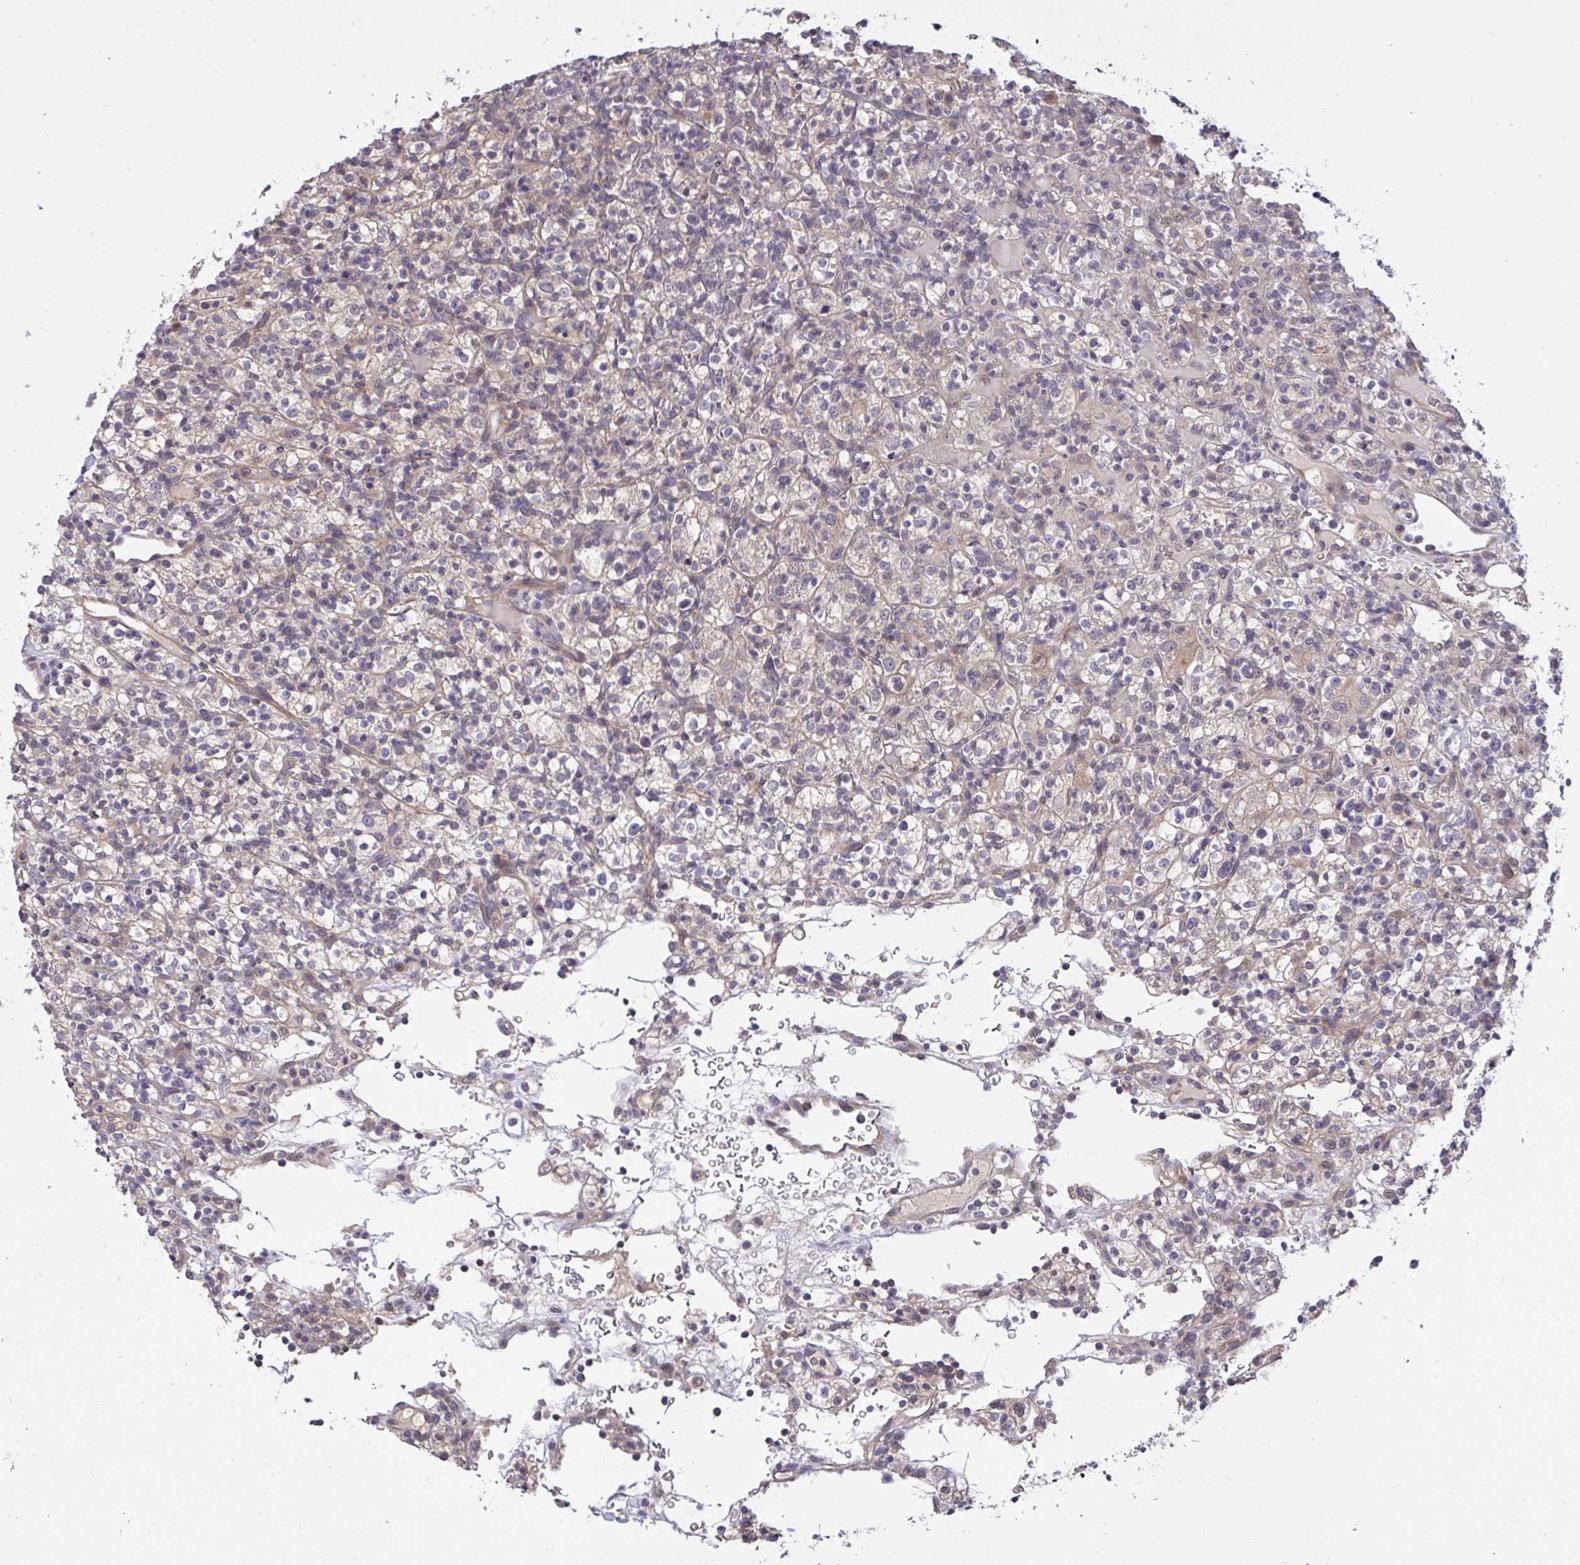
{"staining": {"intensity": "weak", "quantity": "25%-75%", "location": "cytoplasmic/membranous"}, "tissue": "renal cancer", "cell_type": "Tumor cells", "image_type": "cancer", "snomed": [{"axis": "morphology", "description": "Normal tissue, NOS"}, {"axis": "morphology", "description": "Adenocarcinoma, NOS"}, {"axis": "topography", "description": "Kidney"}], "caption": "An immunohistochemistry (IHC) micrograph of neoplastic tissue is shown. Protein staining in brown highlights weak cytoplasmic/membranous positivity in renal cancer within tumor cells. (IHC, brightfield microscopy, high magnification).", "gene": "C19orf54", "patient": {"sex": "female", "age": 72}}